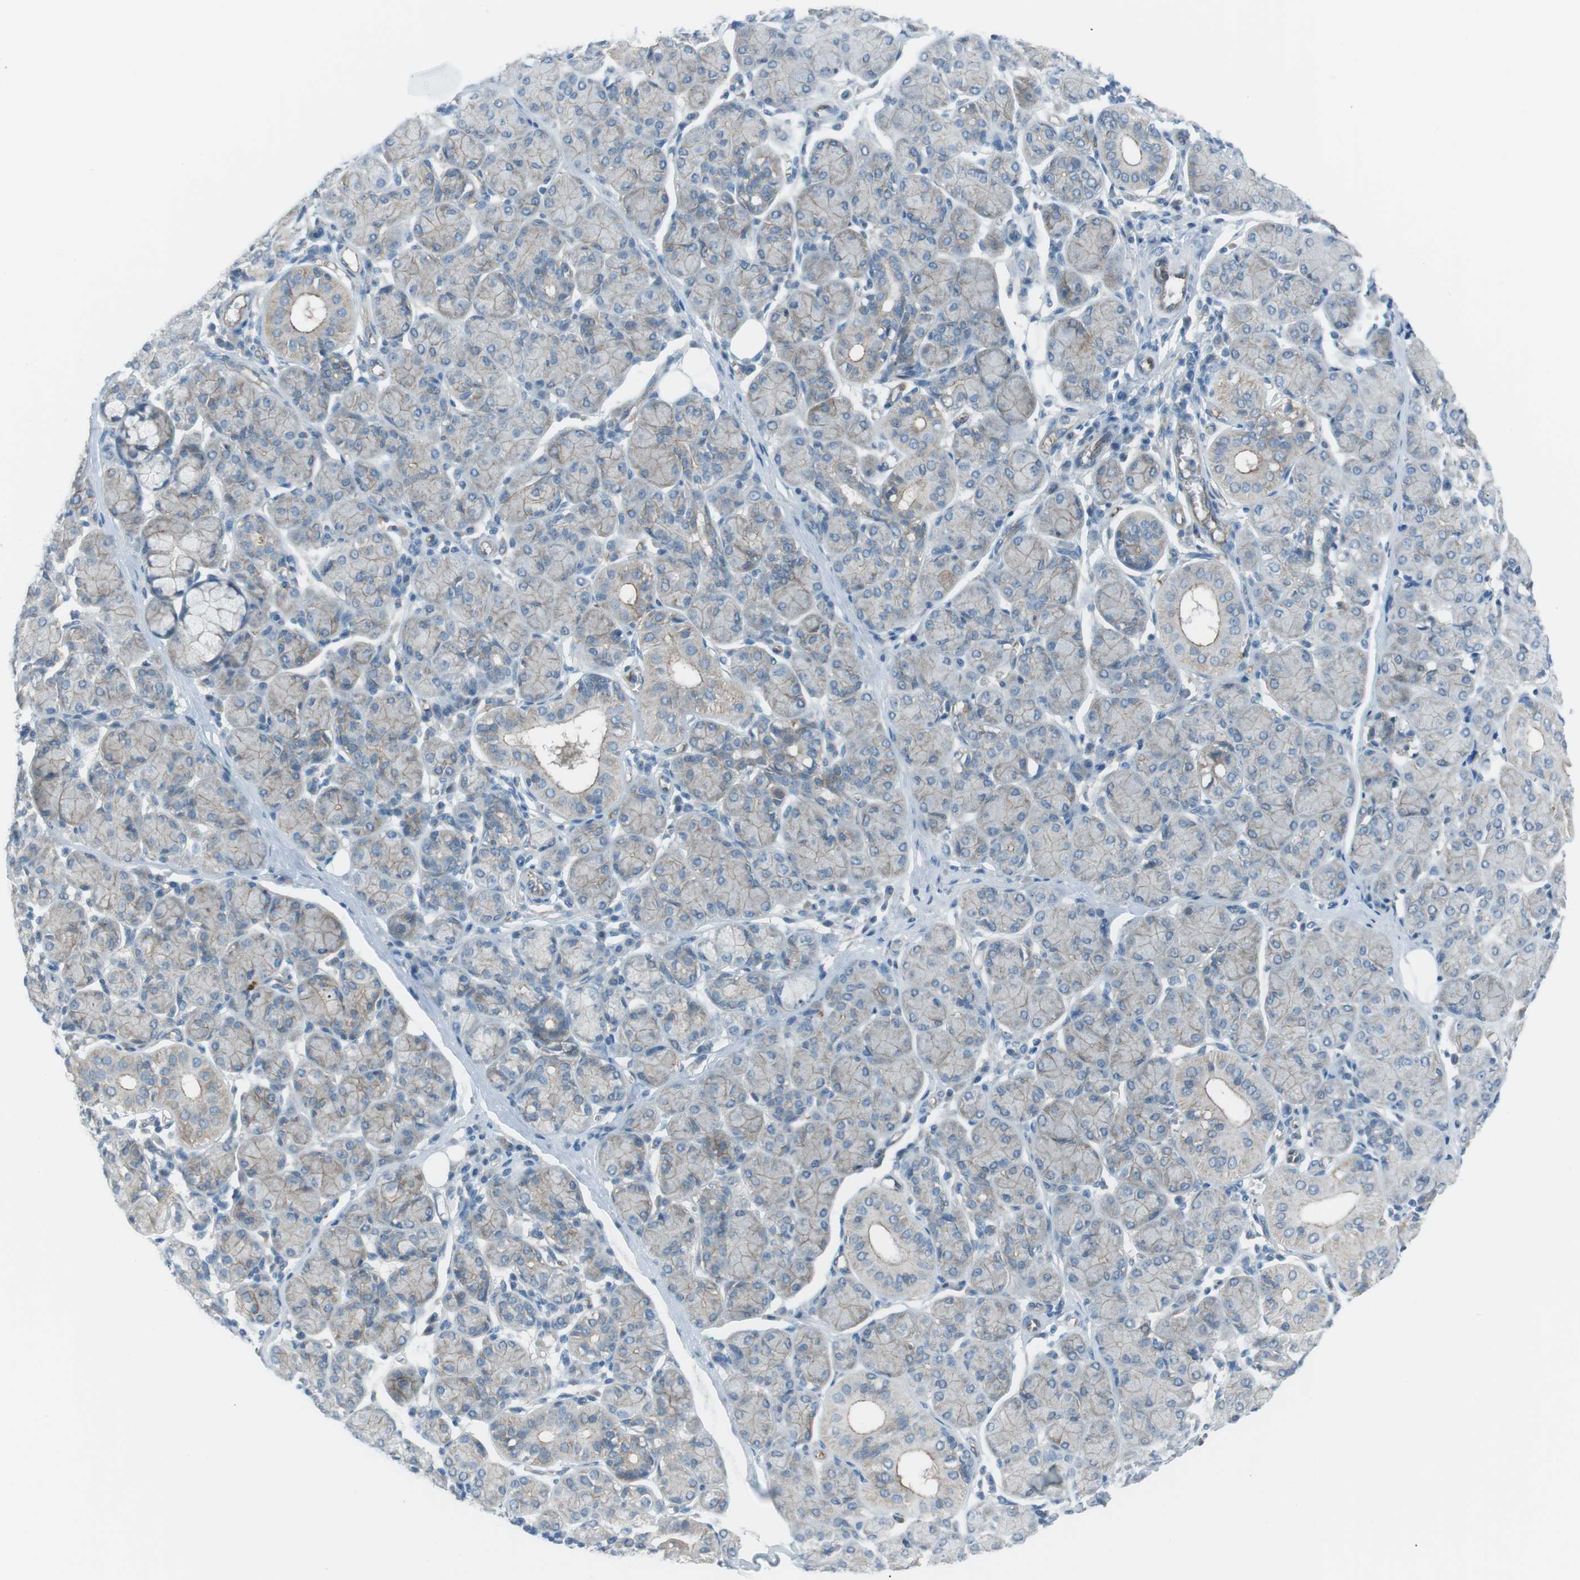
{"staining": {"intensity": "weak", "quantity": "25%-75%", "location": "cytoplasmic/membranous"}, "tissue": "salivary gland", "cell_type": "Glandular cells", "image_type": "normal", "snomed": [{"axis": "morphology", "description": "Normal tissue, NOS"}, {"axis": "morphology", "description": "Inflammation, NOS"}, {"axis": "topography", "description": "Lymph node"}, {"axis": "topography", "description": "Salivary gland"}], "caption": "The image displays staining of unremarkable salivary gland, revealing weak cytoplasmic/membranous protein staining (brown color) within glandular cells.", "gene": "SPTA1", "patient": {"sex": "male", "age": 3}}